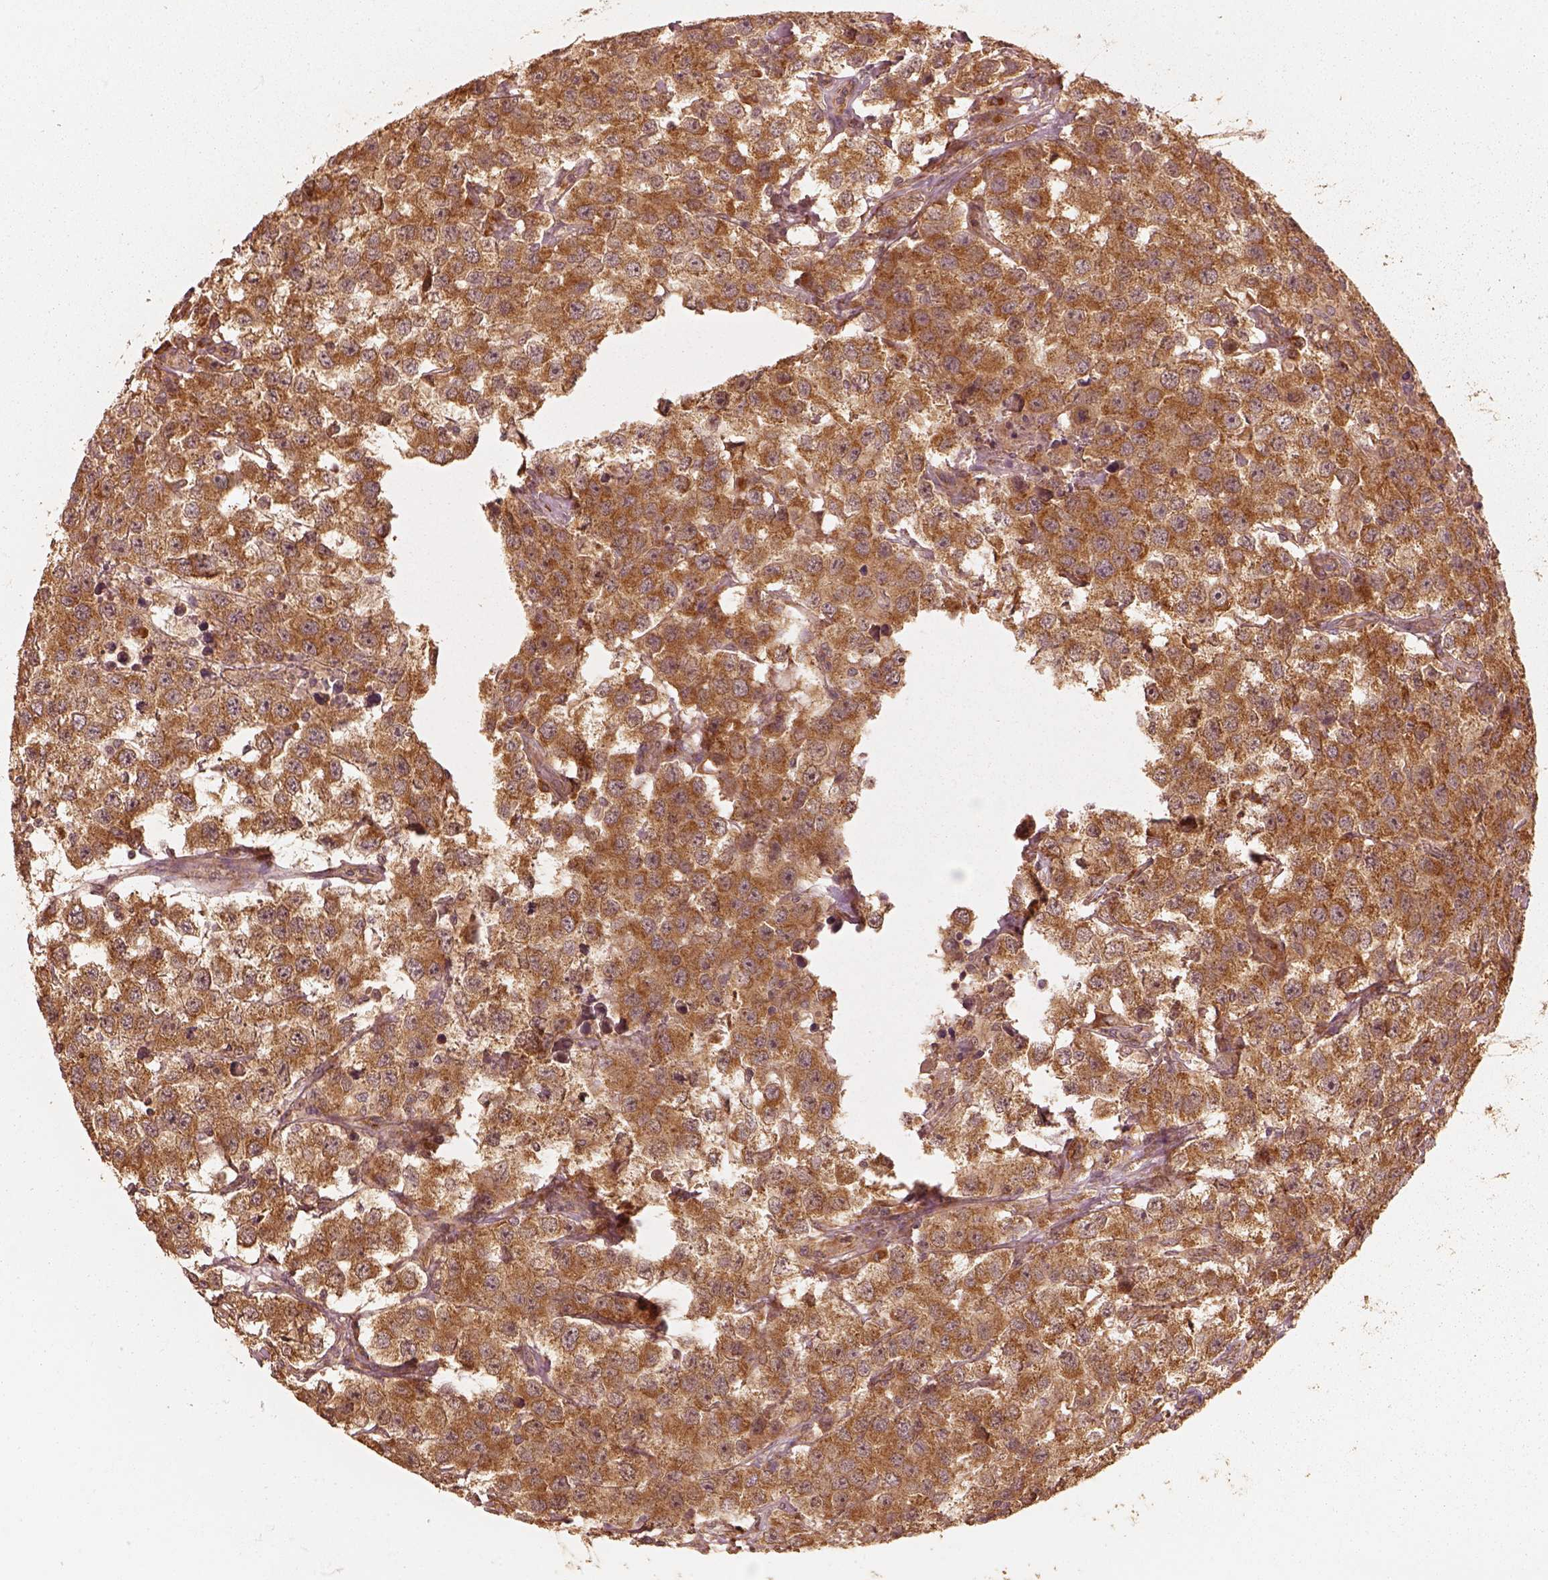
{"staining": {"intensity": "strong", "quantity": ">75%", "location": "cytoplasmic/membranous"}, "tissue": "testis cancer", "cell_type": "Tumor cells", "image_type": "cancer", "snomed": [{"axis": "morphology", "description": "Seminoma, NOS"}, {"axis": "topography", "description": "Testis"}], "caption": "Human seminoma (testis) stained with a protein marker demonstrates strong staining in tumor cells.", "gene": "DNAJC25", "patient": {"sex": "male", "age": 52}}